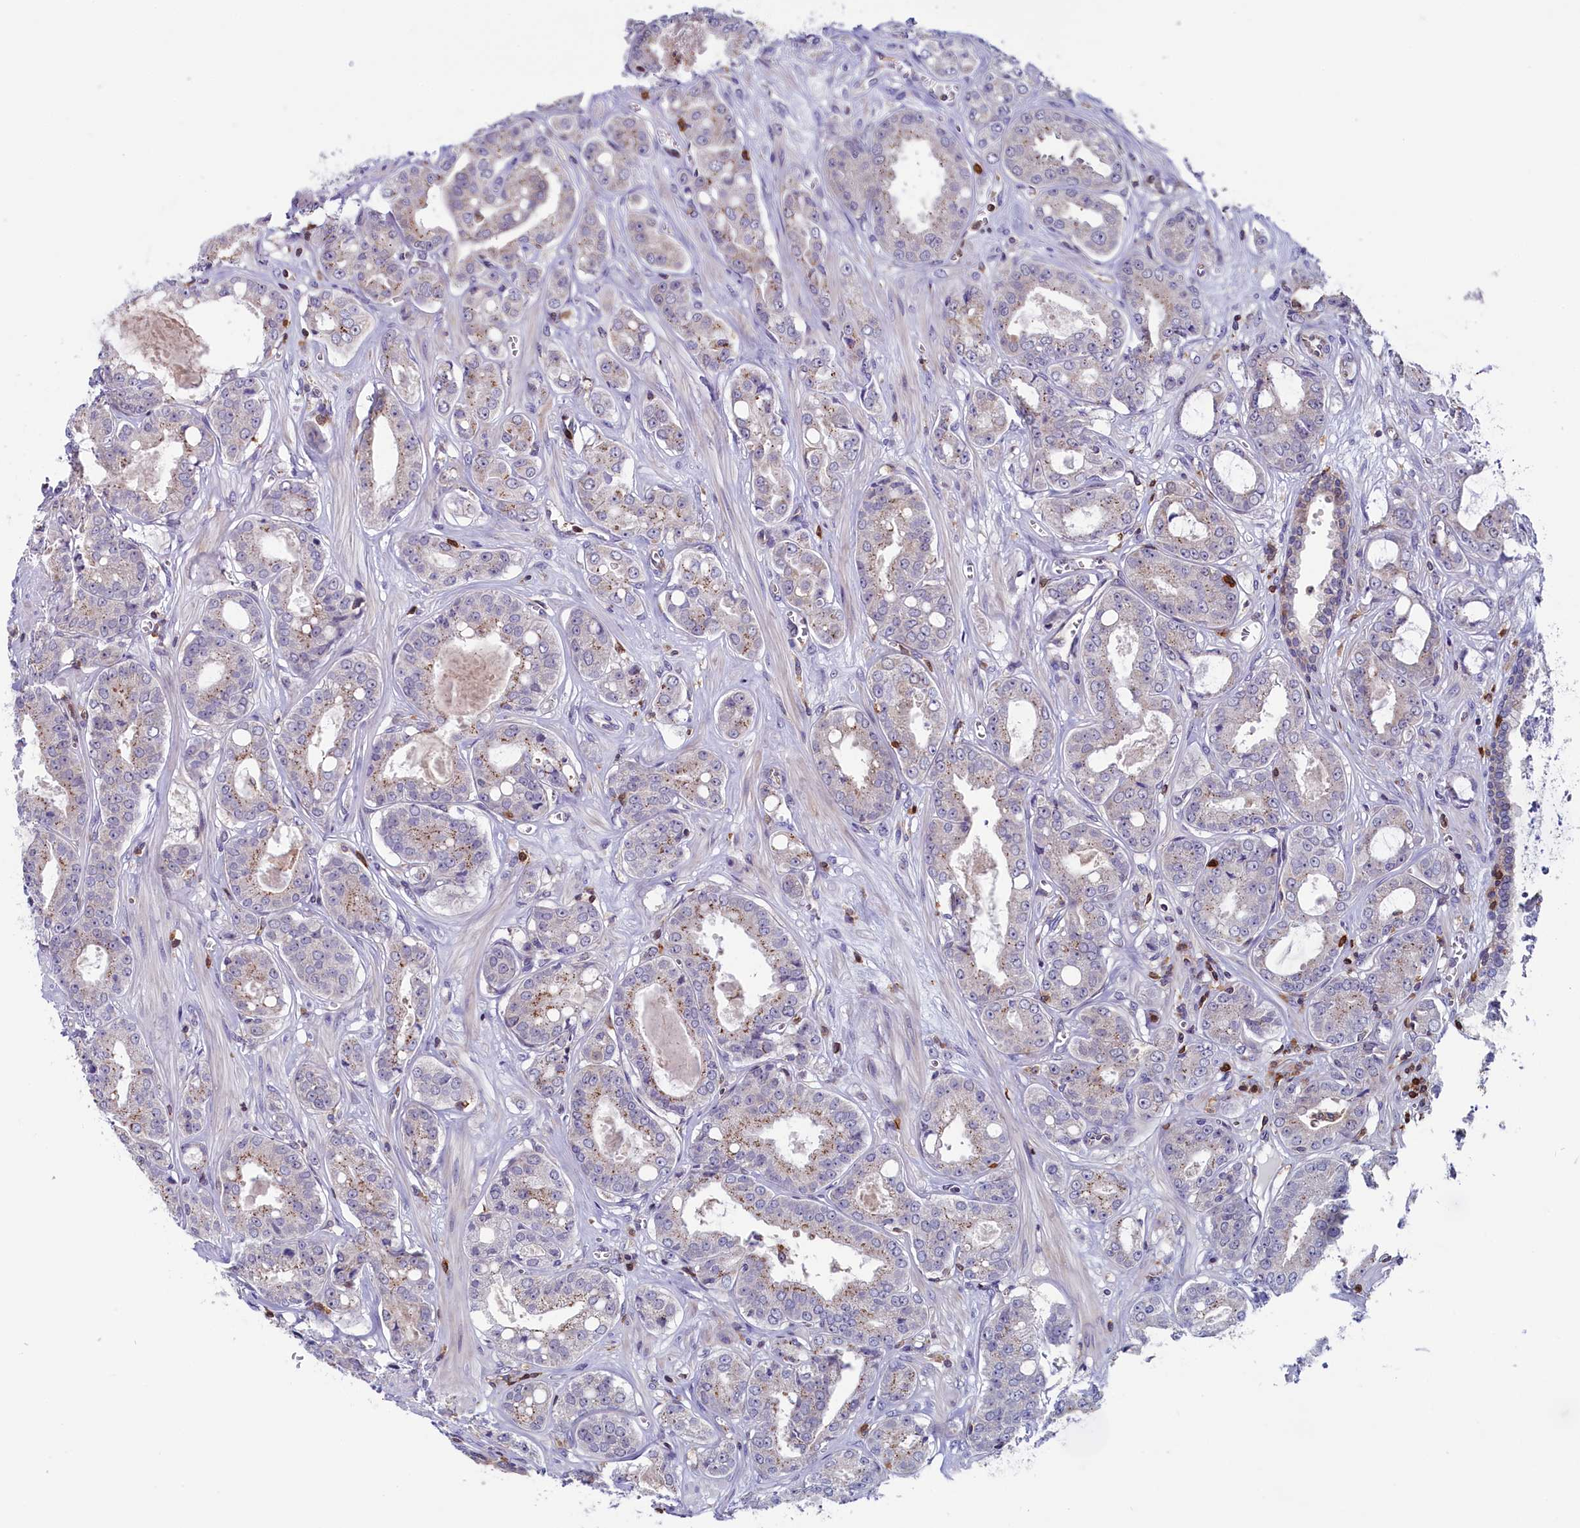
{"staining": {"intensity": "weak", "quantity": "<25%", "location": "cytoplasmic/membranous"}, "tissue": "prostate cancer", "cell_type": "Tumor cells", "image_type": "cancer", "snomed": [{"axis": "morphology", "description": "Adenocarcinoma, High grade"}, {"axis": "topography", "description": "Prostate"}], "caption": "Image shows no significant protein staining in tumor cells of prostate cancer (adenocarcinoma (high-grade)).", "gene": "CIAPIN1", "patient": {"sex": "male", "age": 74}}